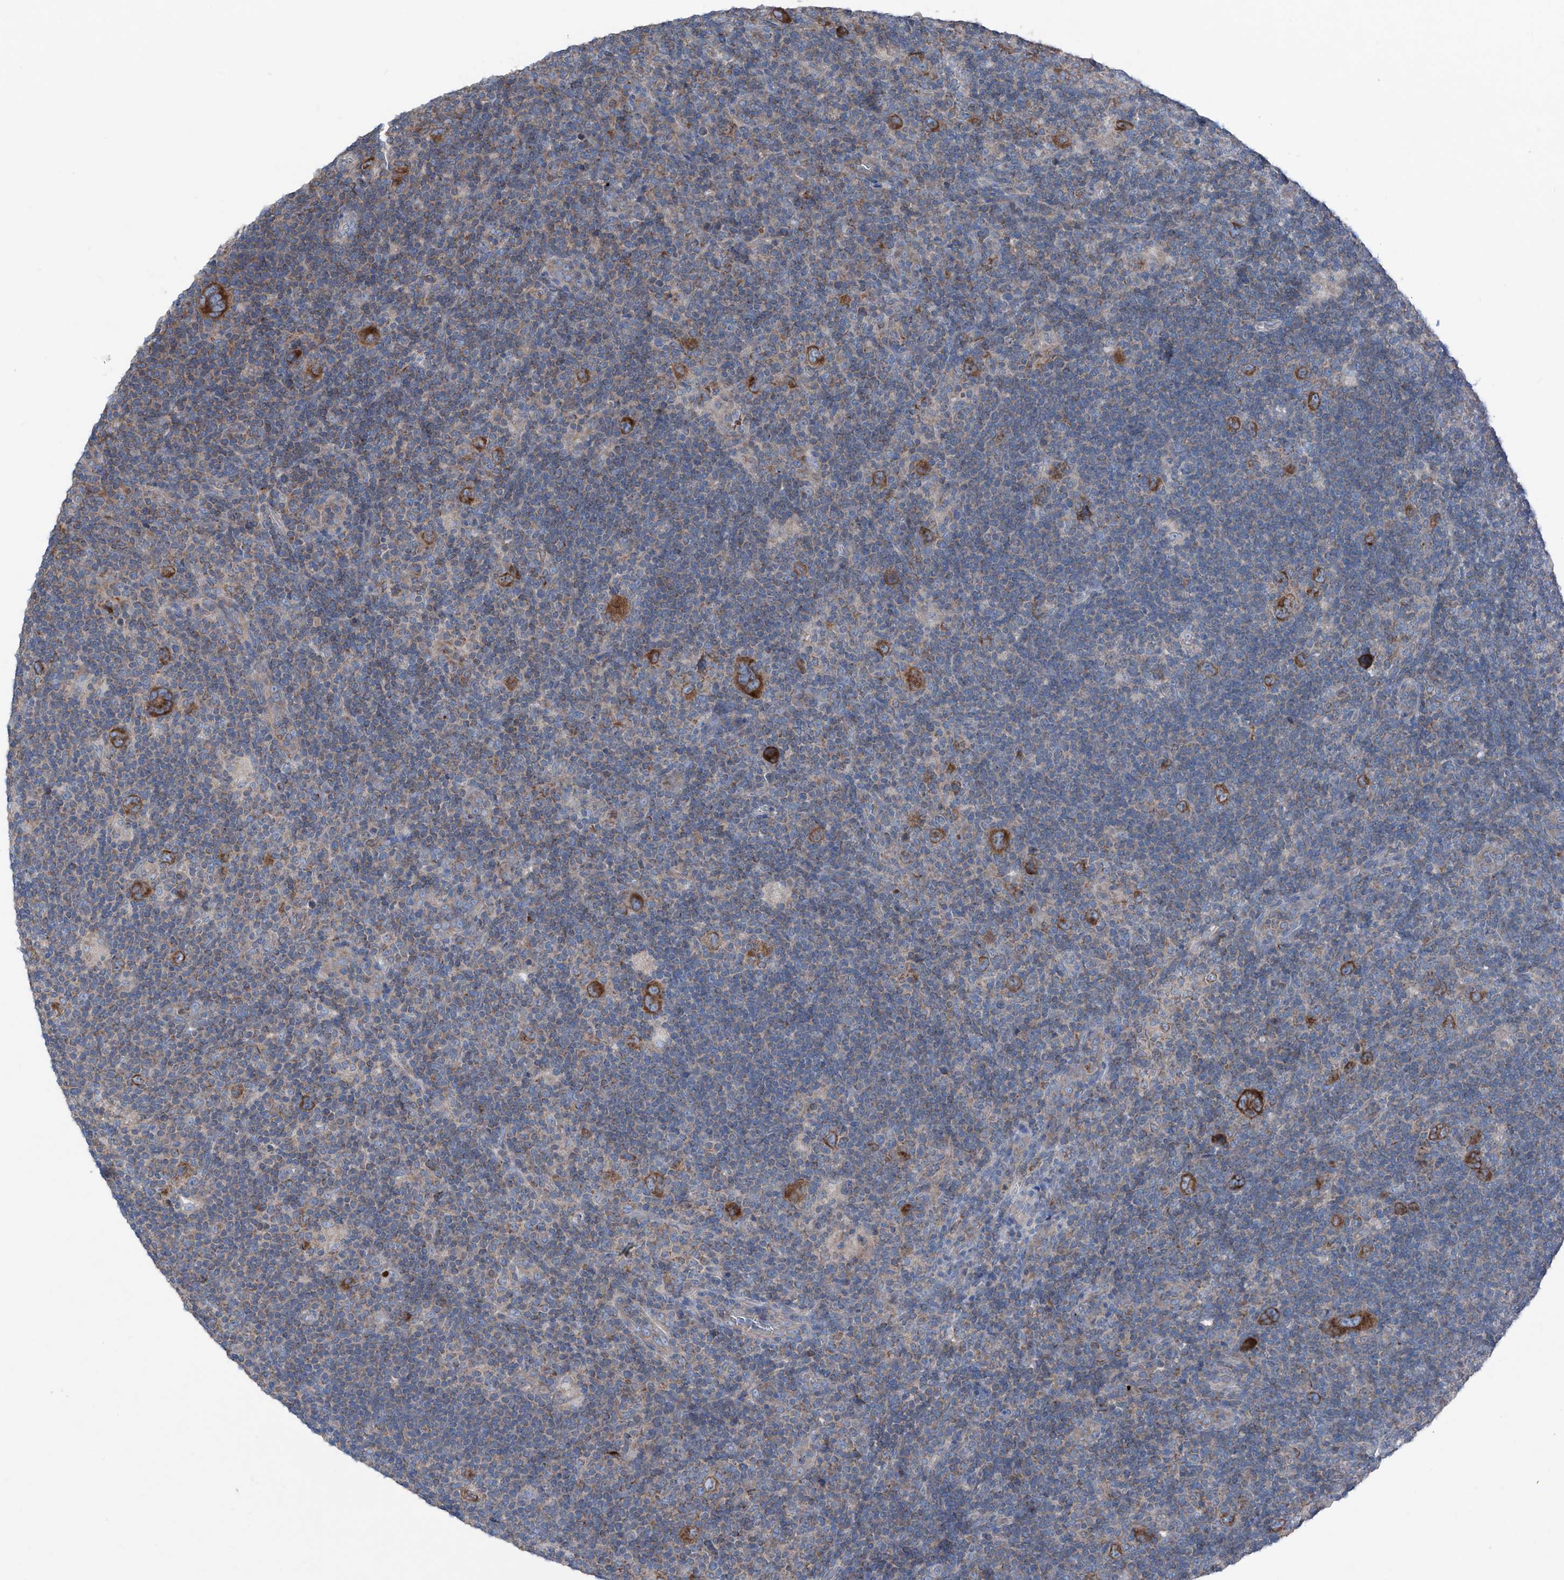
{"staining": {"intensity": "strong", "quantity": ">75%", "location": "cytoplasmic/membranous"}, "tissue": "lymphoma", "cell_type": "Tumor cells", "image_type": "cancer", "snomed": [{"axis": "morphology", "description": "Hodgkin's disease, NOS"}, {"axis": "topography", "description": "Lymph node"}], "caption": "Approximately >75% of tumor cells in lymphoma exhibit strong cytoplasmic/membranous protein expression as visualized by brown immunohistochemical staining.", "gene": "GPAT3", "patient": {"sex": "female", "age": 57}}